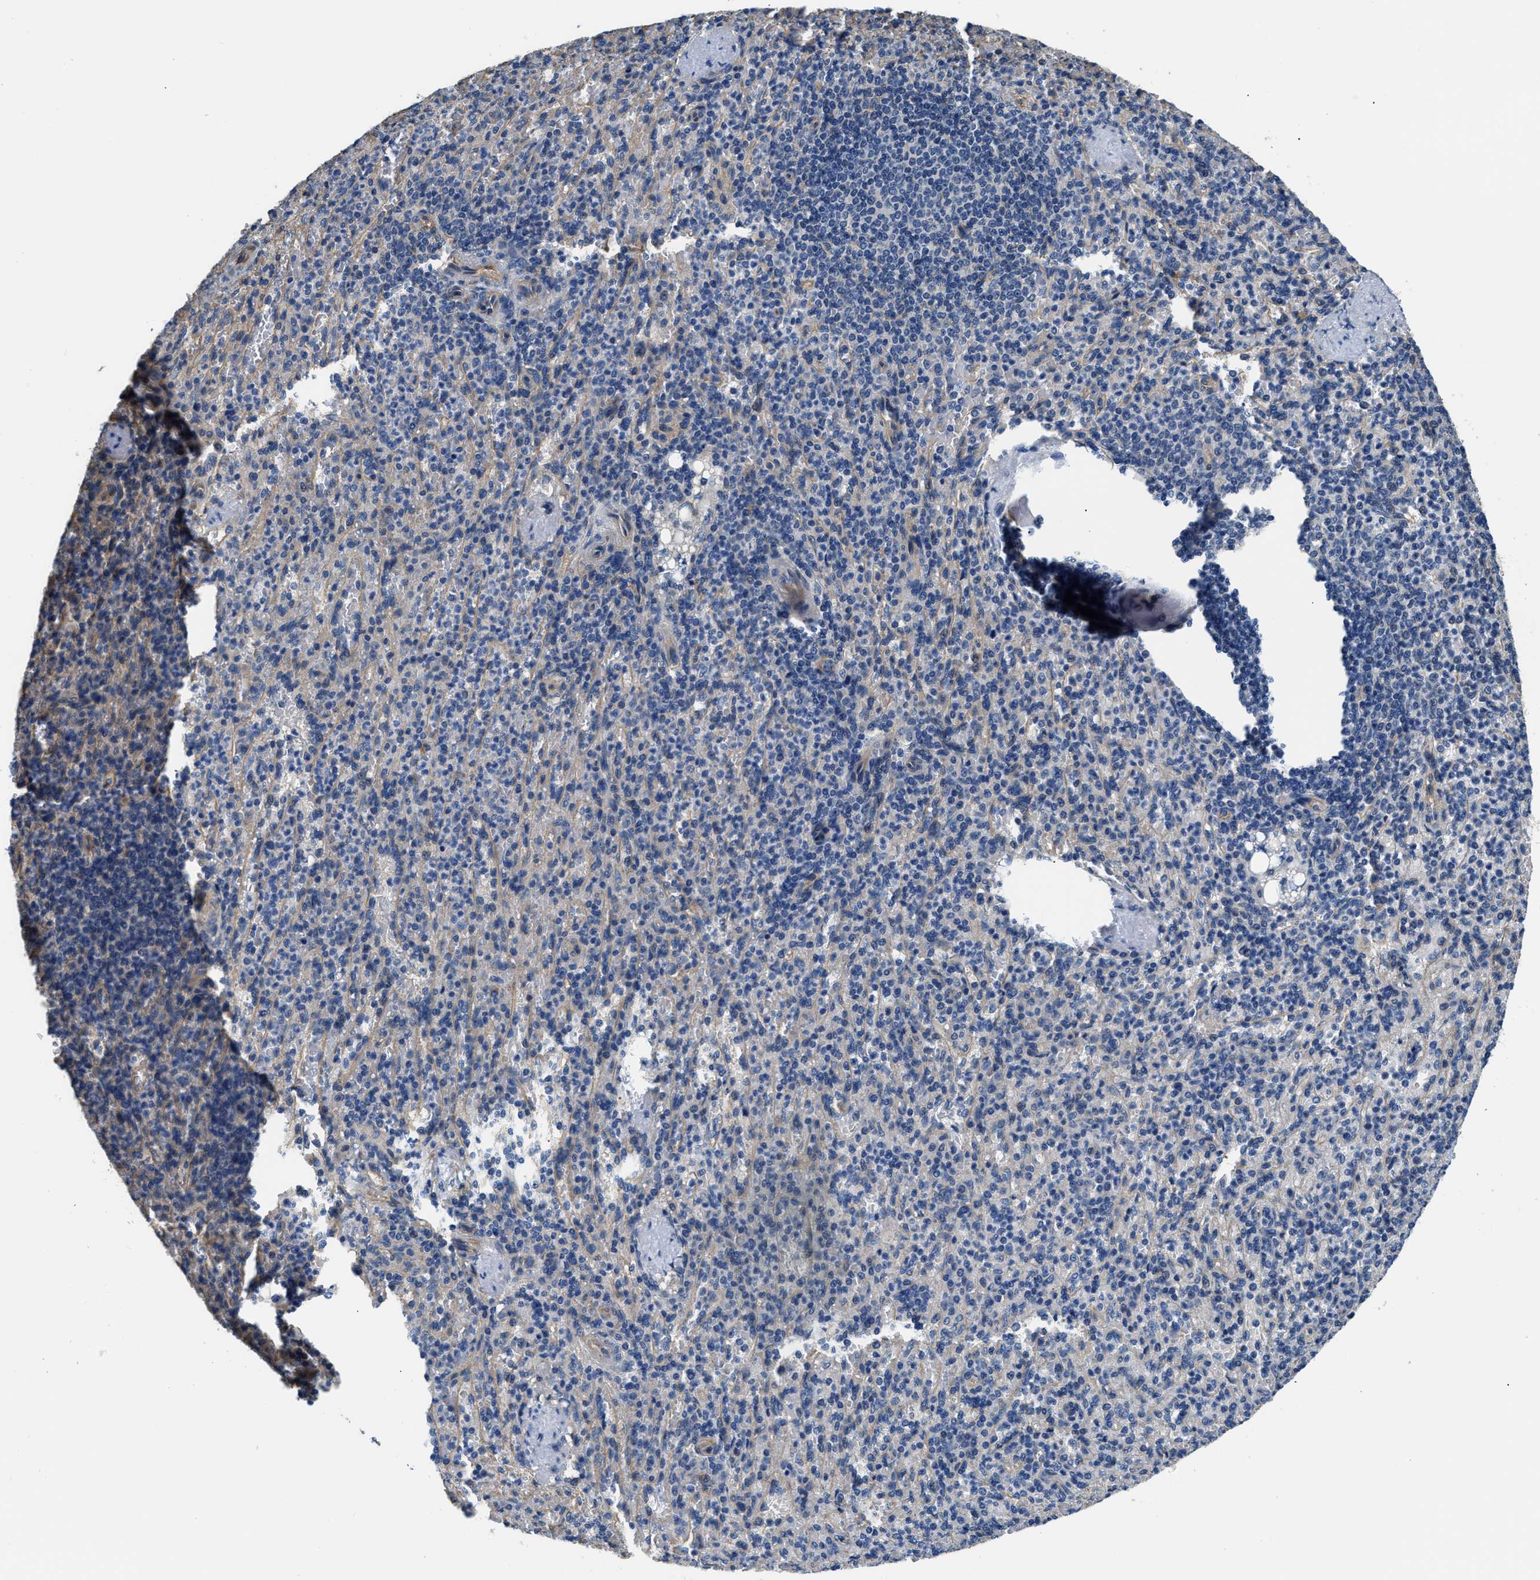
{"staining": {"intensity": "weak", "quantity": "<25%", "location": "cytoplasmic/membranous"}, "tissue": "spleen", "cell_type": "Cells in red pulp", "image_type": "normal", "snomed": [{"axis": "morphology", "description": "Normal tissue, NOS"}, {"axis": "topography", "description": "Spleen"}], "caption": "High magnification brightfield microscopy of normal spleen stained with DAB (brown) and counterstained with hematoxylin (blue): cells in red pulp show no significant staining.", "gene": "CSDE1", "patient": {"sex": "female", "age": 74}}